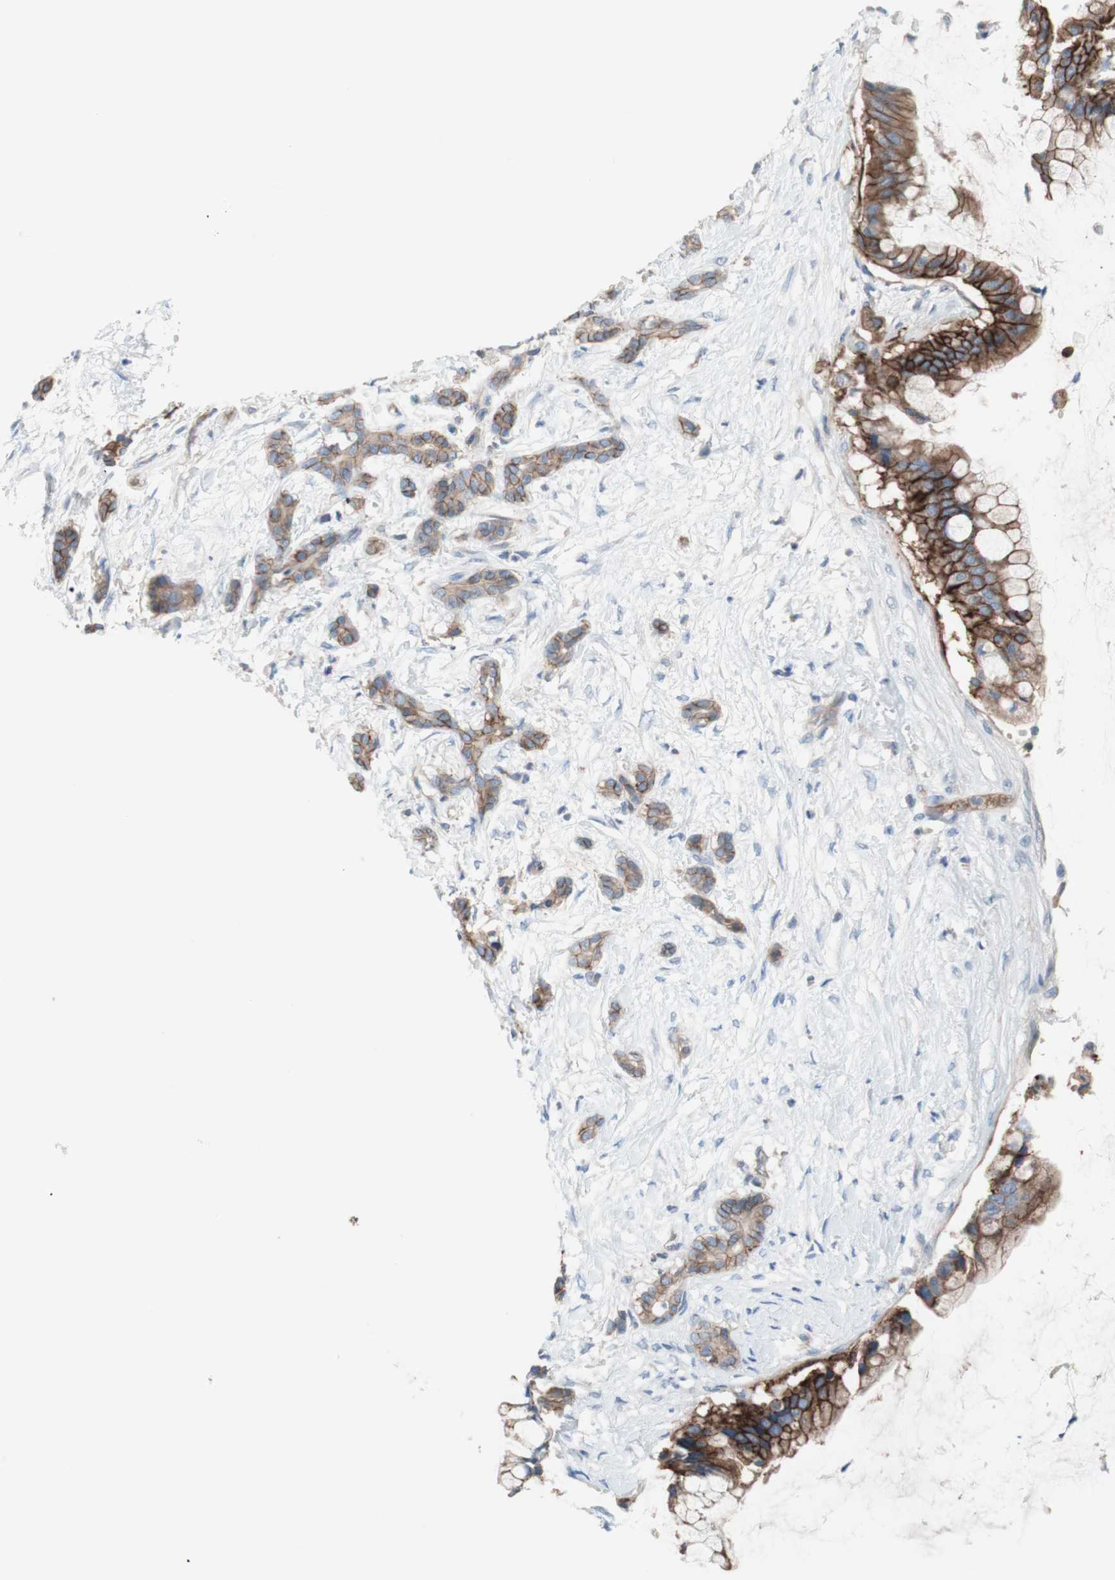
{"staining": {"intensity": "moderate", "quantity": "25%-75%", "location": "cytoplasmic/membranous"}, "tissue": "pancreatic cancer", "cell_type": "Tumor cells", "image_type": "cancer", "snomed": [{"axis": "morphology", "description": "Adenocarcinoma, NOS"}, {"axis": "topography", "description": "Pancreas"}], "caption": "IHC (DAB) staining of pancreatic adenocarcinoma displays moderate cytoplasmic/membranous protein staining in approximately 25%-75% of tumor cells.", "gene": "CD46", "patient": {"sex": "male", "age": 41}}